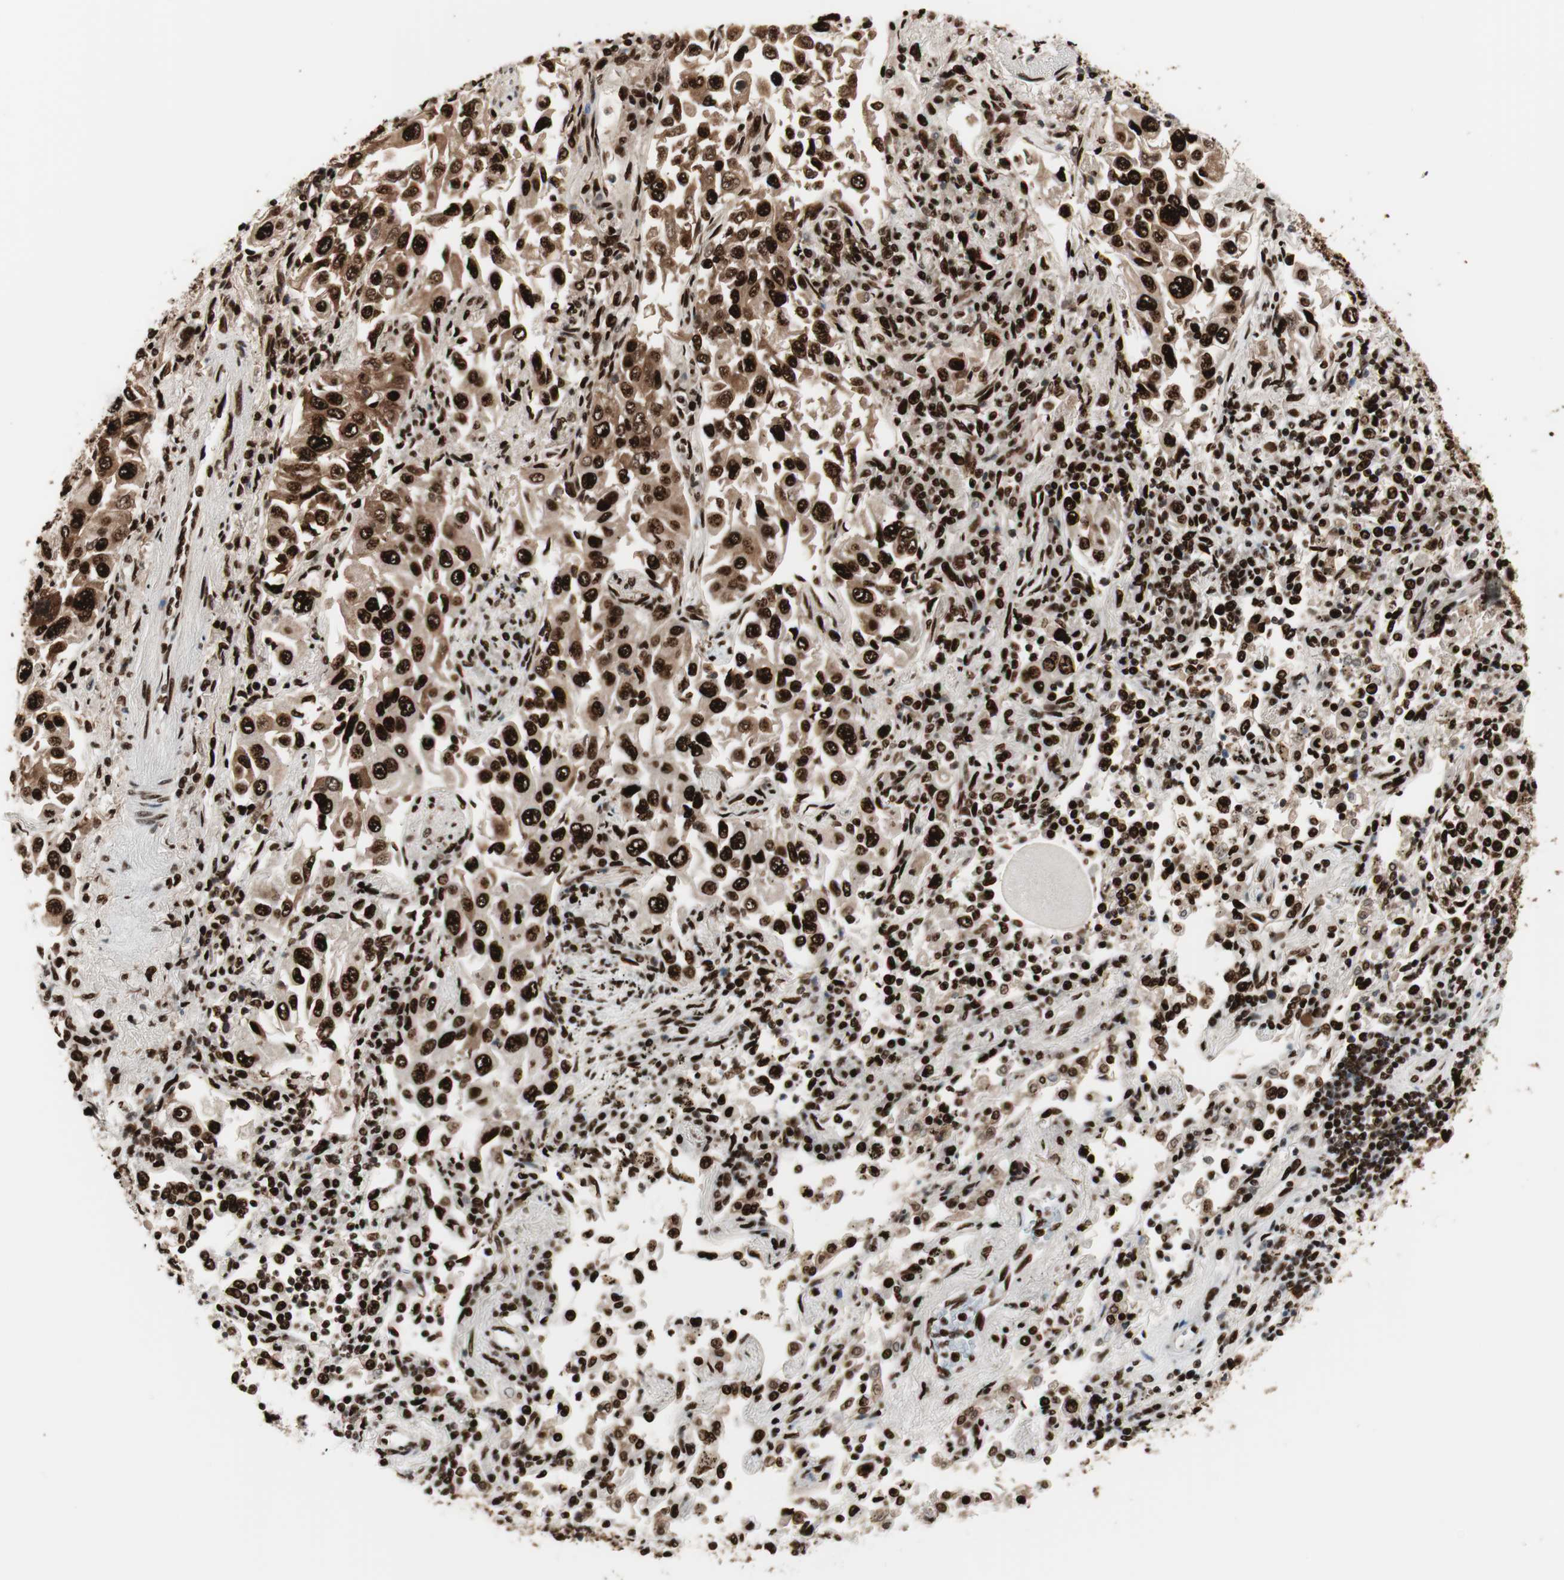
{"staining": {"intensity": "strong", "quantity": ">75%", "location": "nuclear"}, "tissue": "lung cancer", "cell_type": "Tumor cells", "image_type": "cancer", "snomed": [{"axis": "morphology", "description": "Adenocarcinoma, NOS"}, {"axis": "topography", "description": "Lung"}], "caption": "A photomicrograph of human lung cancer stained for a protein displays strong nuclear brown staining in tumor cells.", "gene": "PSME3", "patient": {"sex": "male", "age": 84}}